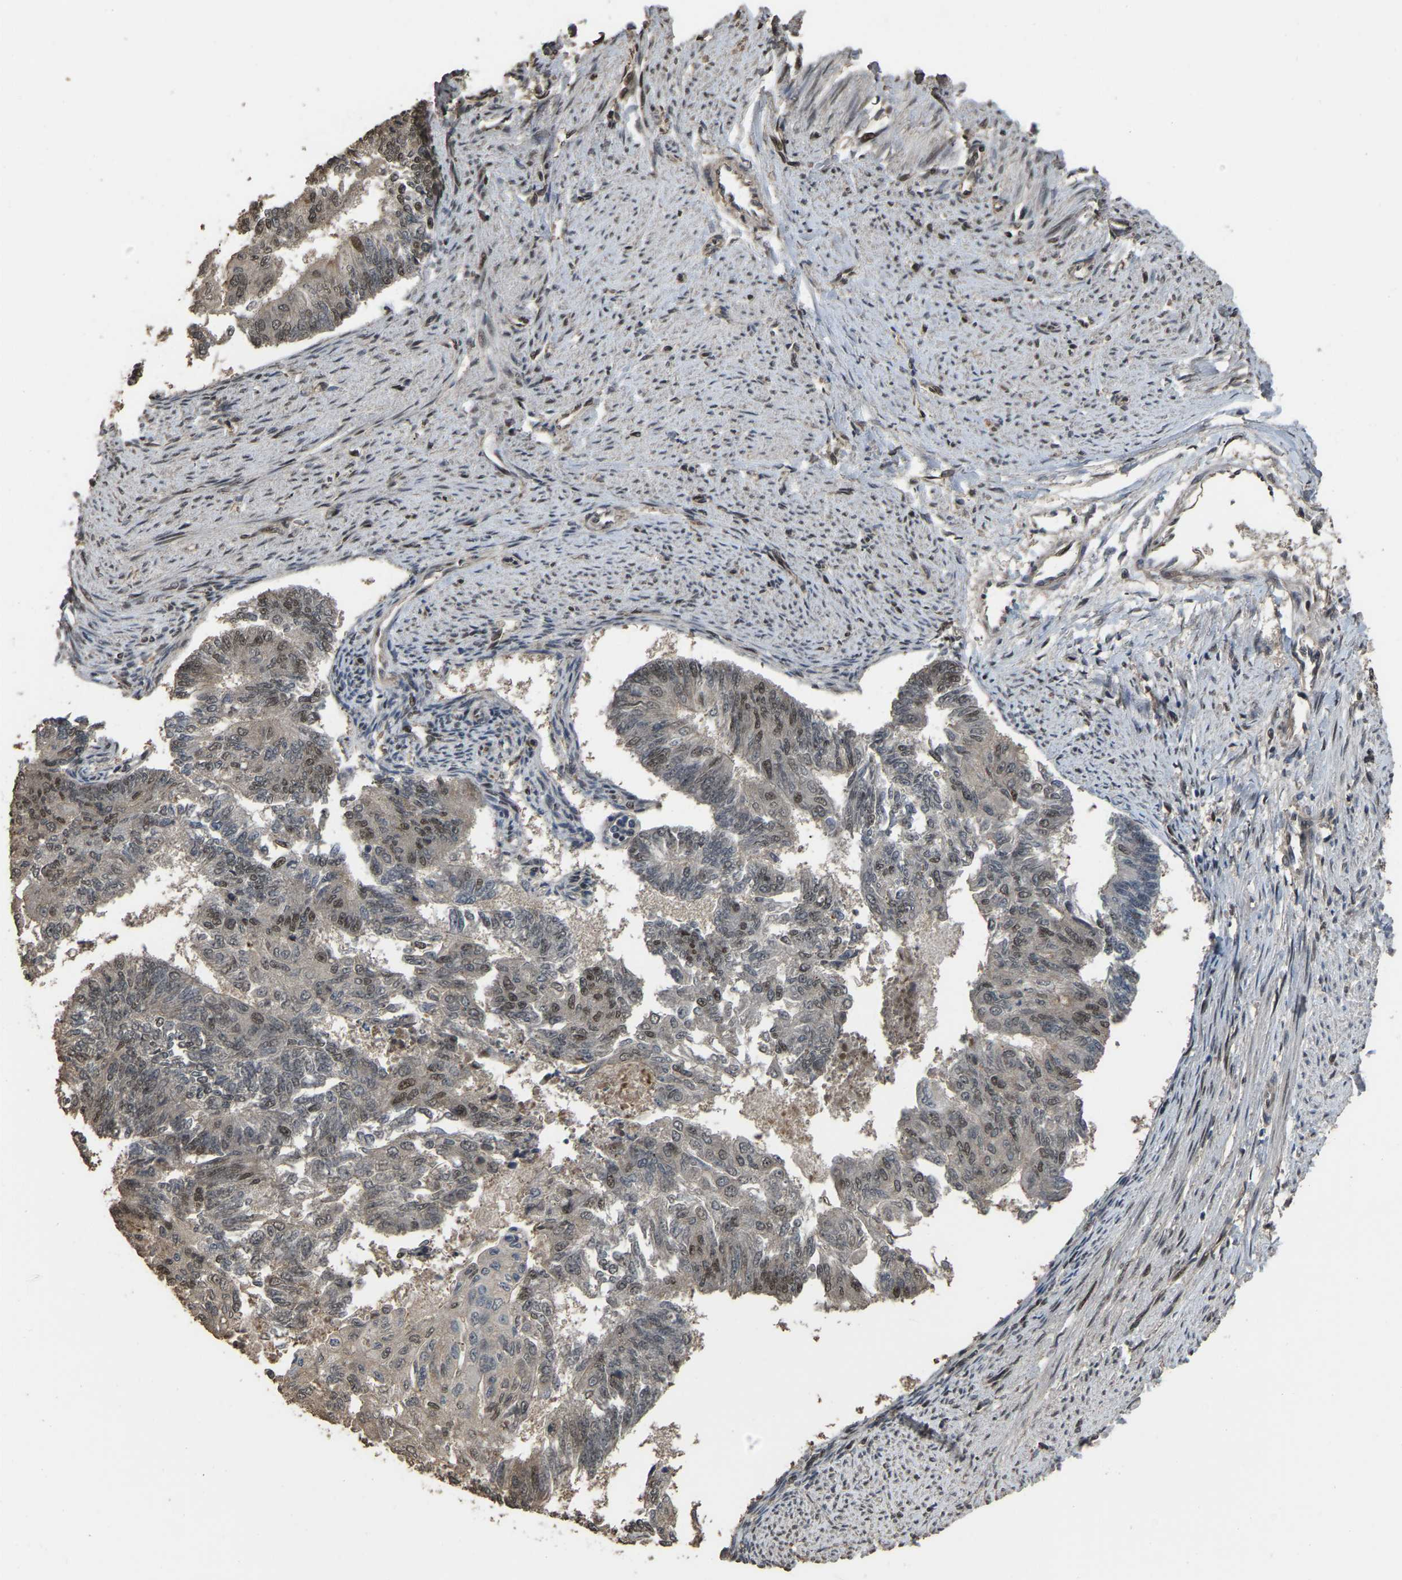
{"staining": {"intensity": "weak", "quantity": "25%-75%", "location": "nuclear"}, "tissue": "endometrial cancer", "cell_type": "Tumor cells", "image_type": "cancer", "snomed": [{"axis": "morphology", "description": "Adenocarcinoma, NOS"}, {"axis": "topography", "description": "Endometrium"}], "caption": "Tumor cells exhibit weak nuclear positivity in about 25%-75% of cells in adenocarcinoma (endometrial). (brown staining indicates protein expression, while blue staining denotes nuclei).", "gene": "ARHGAP23", "patient": {"sex": "female", "age": 32}}